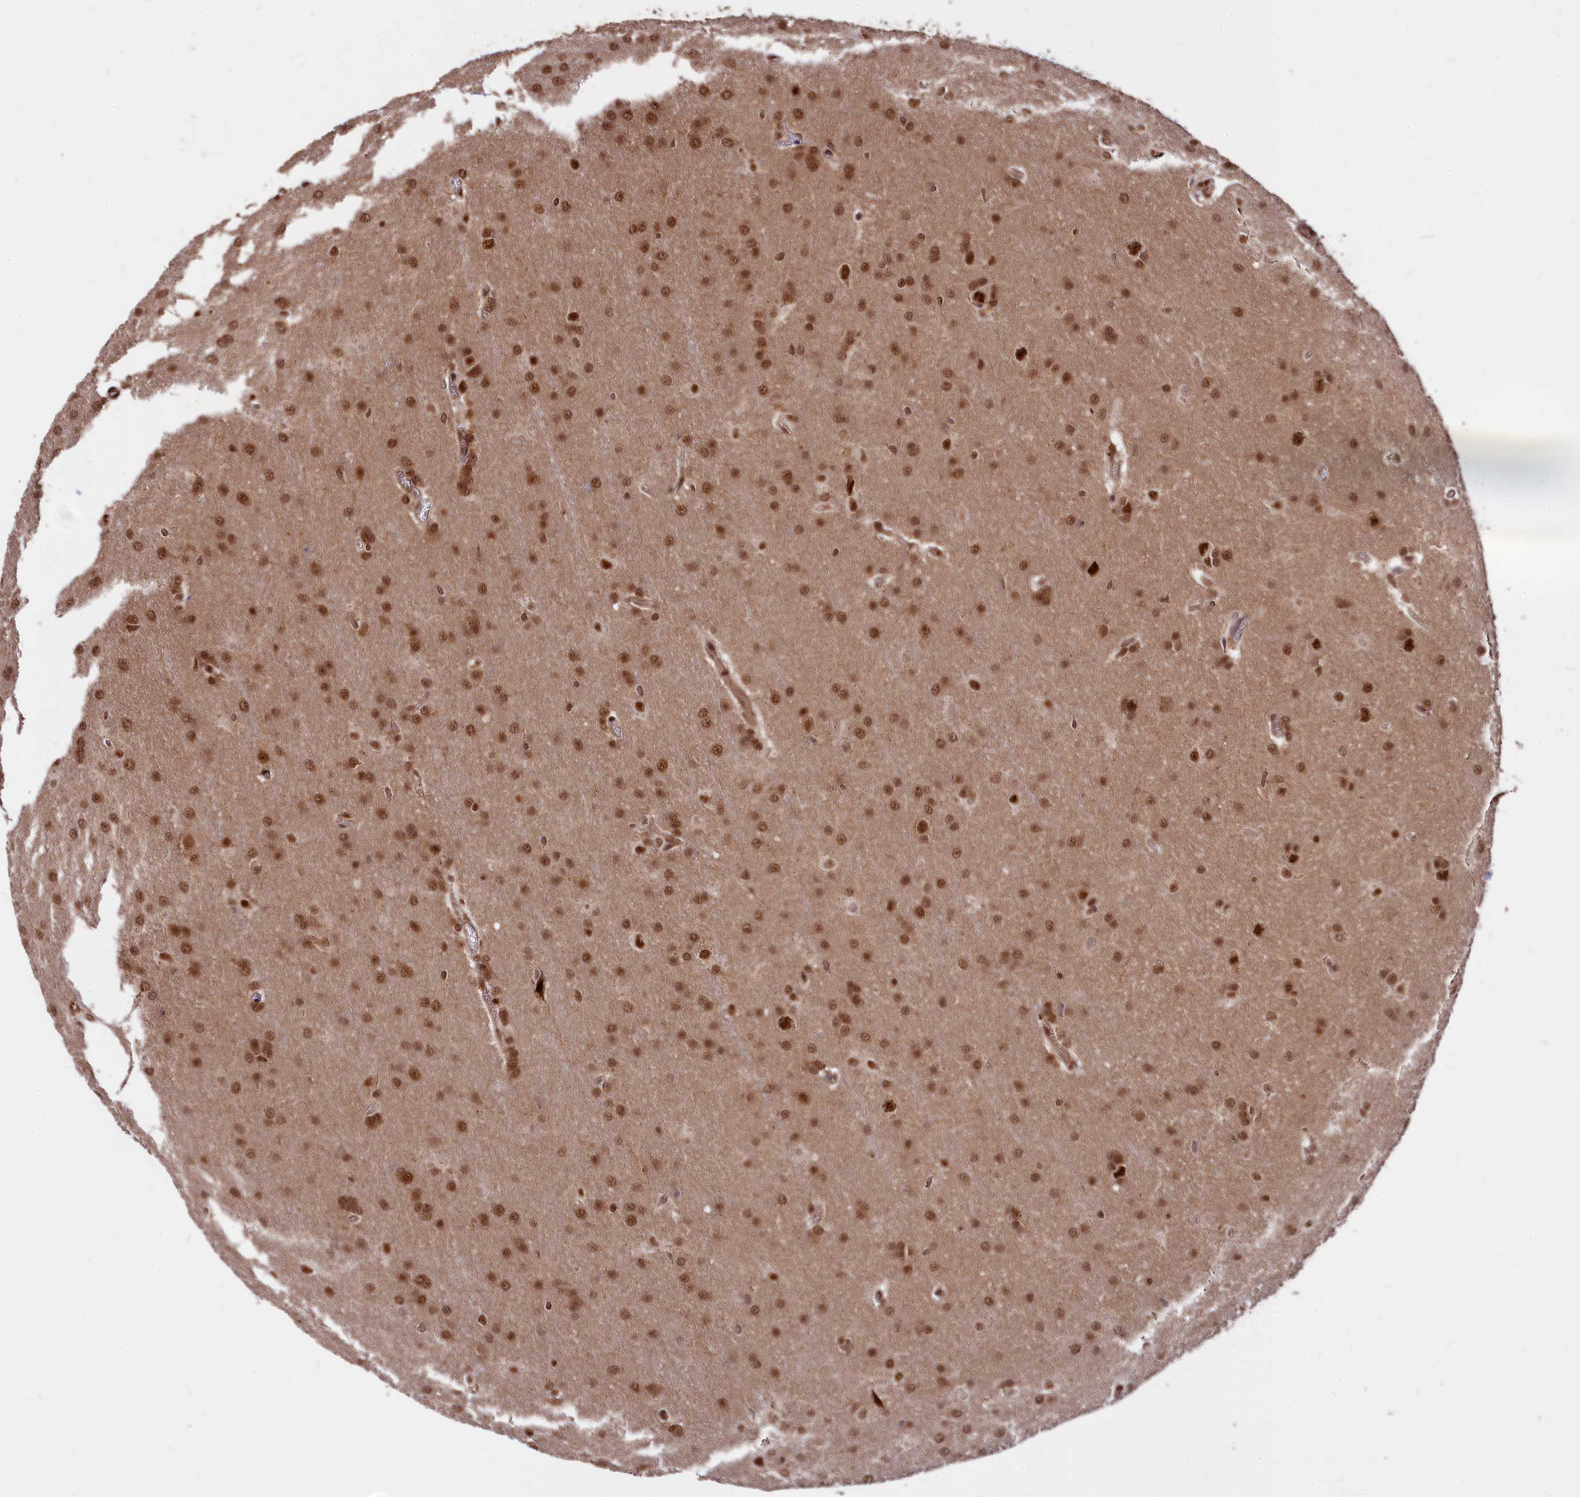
{"staining": {"intensity": "moderate", "quantity": ">75%", "location": "nuclear"}, "tissue": "glioma", "cell_type": "Tumor cells", "image_type": "cancer", "snomed": [{"axis": "morphology", "description": "Glioma, malignant, Low grade"}, {"axis": "topography", "description": "Brain"}], "caption": "Human malignant low-grade glioma stained with a protein marker shows moderate staining in tumor cells.", "gene": "ADRM1", "patient": {"sex": "female", "age": 32}}